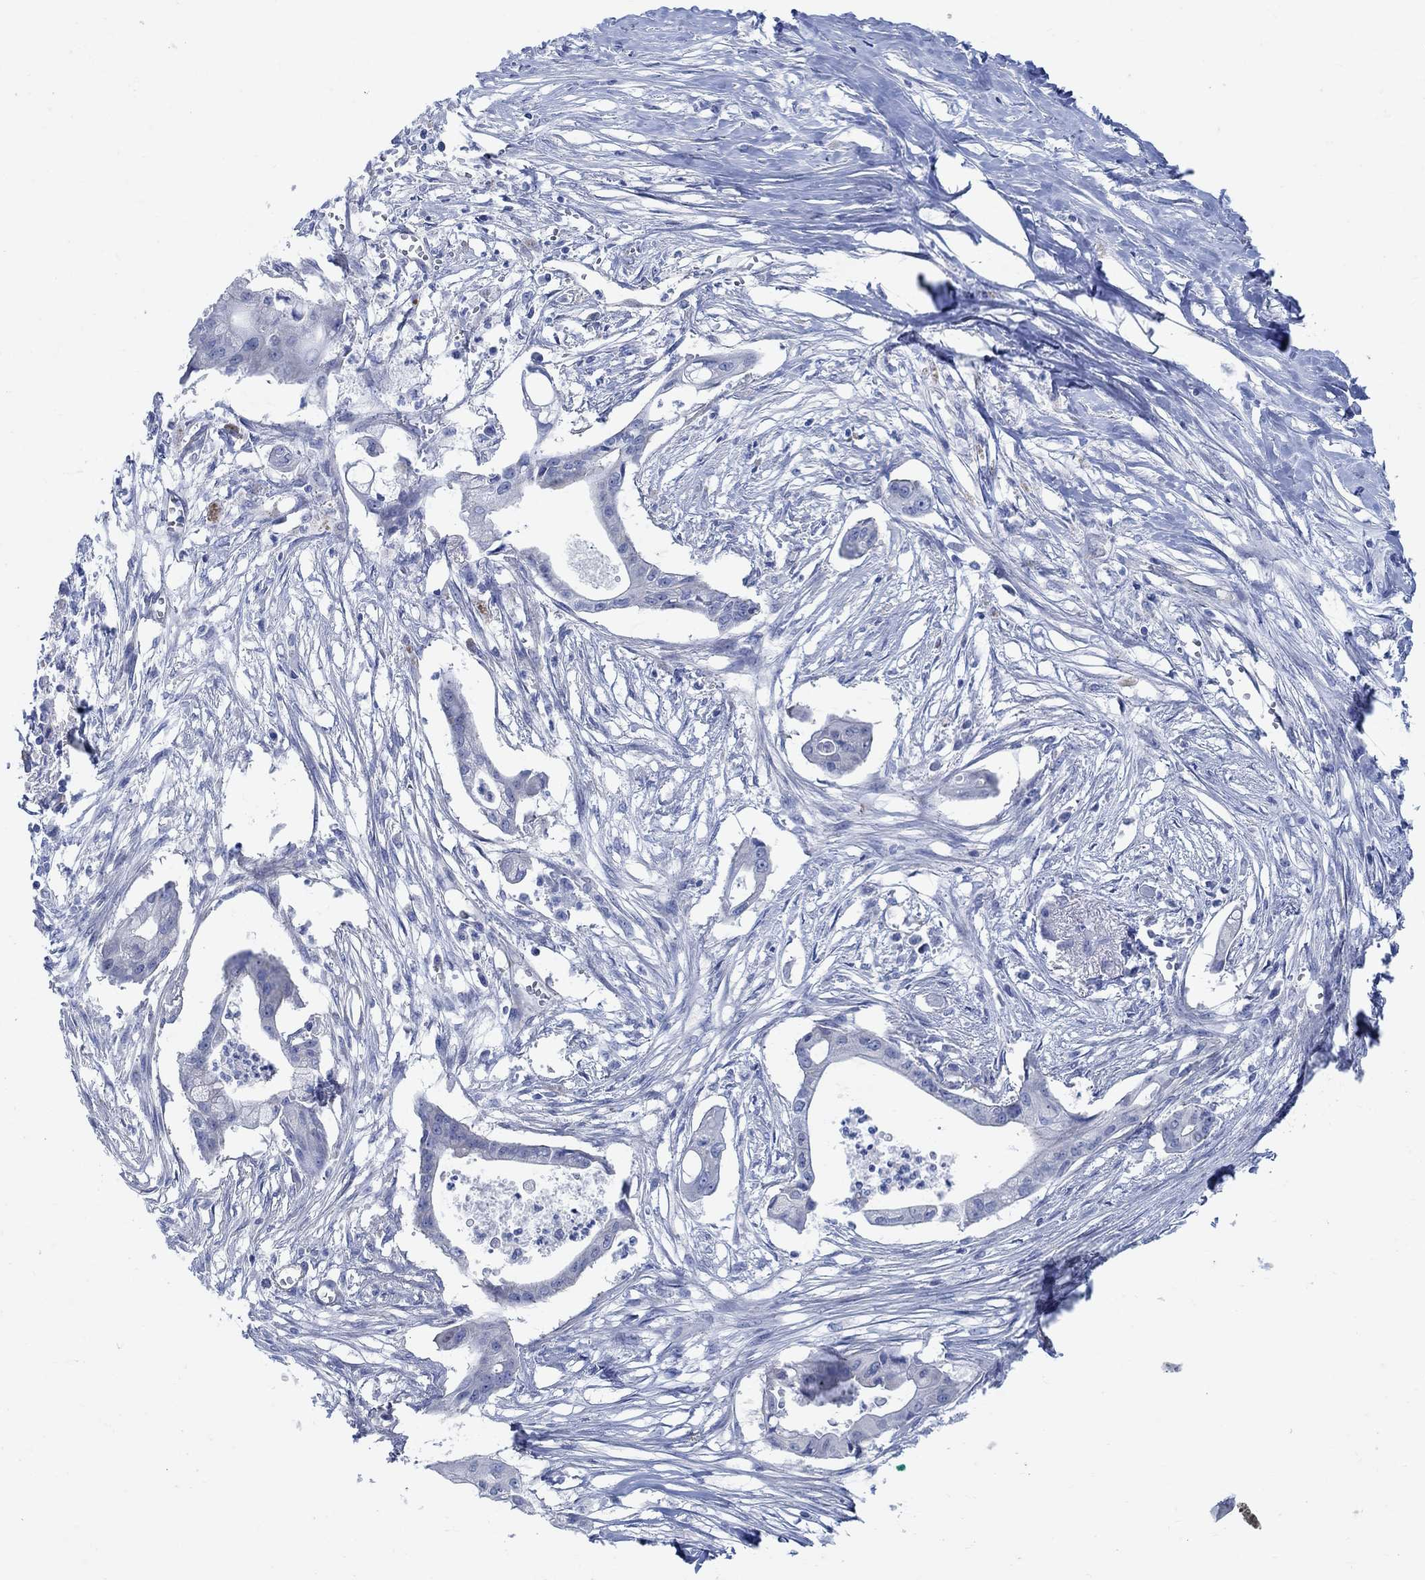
{"staining": {"intensity": "negative", "quantity": "none", "location": "none"}, "tissue": "pancreatic cancer", "cell_type": "Tumor cells", "image_type": "cancer", "snomed": [{"axis": "morphology", "description": "Normal tissue, NOS"}, {"axis": "morphology", "description": "Adenocarcinoma, NOS"}, {"axis": "topography", "description": "Pancreas"}], "caption": "This is a photomicrograph of immunohistochemistry (IHC) staining of pancreatic adenocarcinoma, which shows no staining in tumor cells.", "gene": "TMEM198", "patient": {"sex": "female", "age": 58}}